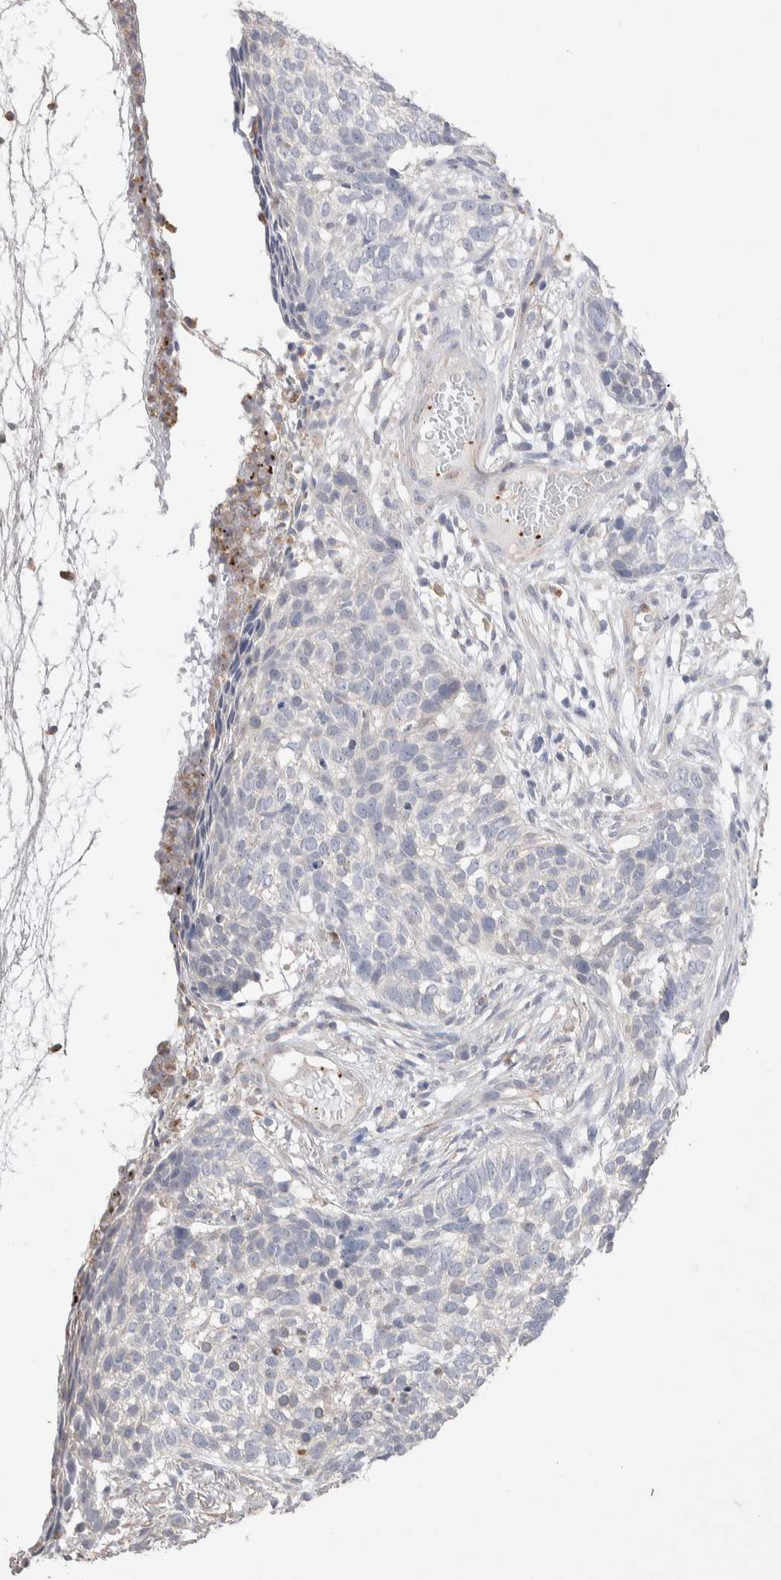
{"staining": {"intensity": "negative", "quantity": "none", "location": "none"}, "tissue": "skin cancer", "cell_type": "Tumor cells", "image_type": "cancer", "snomed": [{"axis": "morphology", "description": "Basal cell carcinoma"}, {"axis": "topography", "description": "Skin"}], "caption": "Skin cancer was stained to show a protein in brown. There is no significant positivity in tumor cells. (Stains: DAB IHC with hematoxylin counter stain, Microscopy: brightfield microscopy at high magnification).", "gene": "FFAR2", "patient": {"sex": "male", "age": 85}}